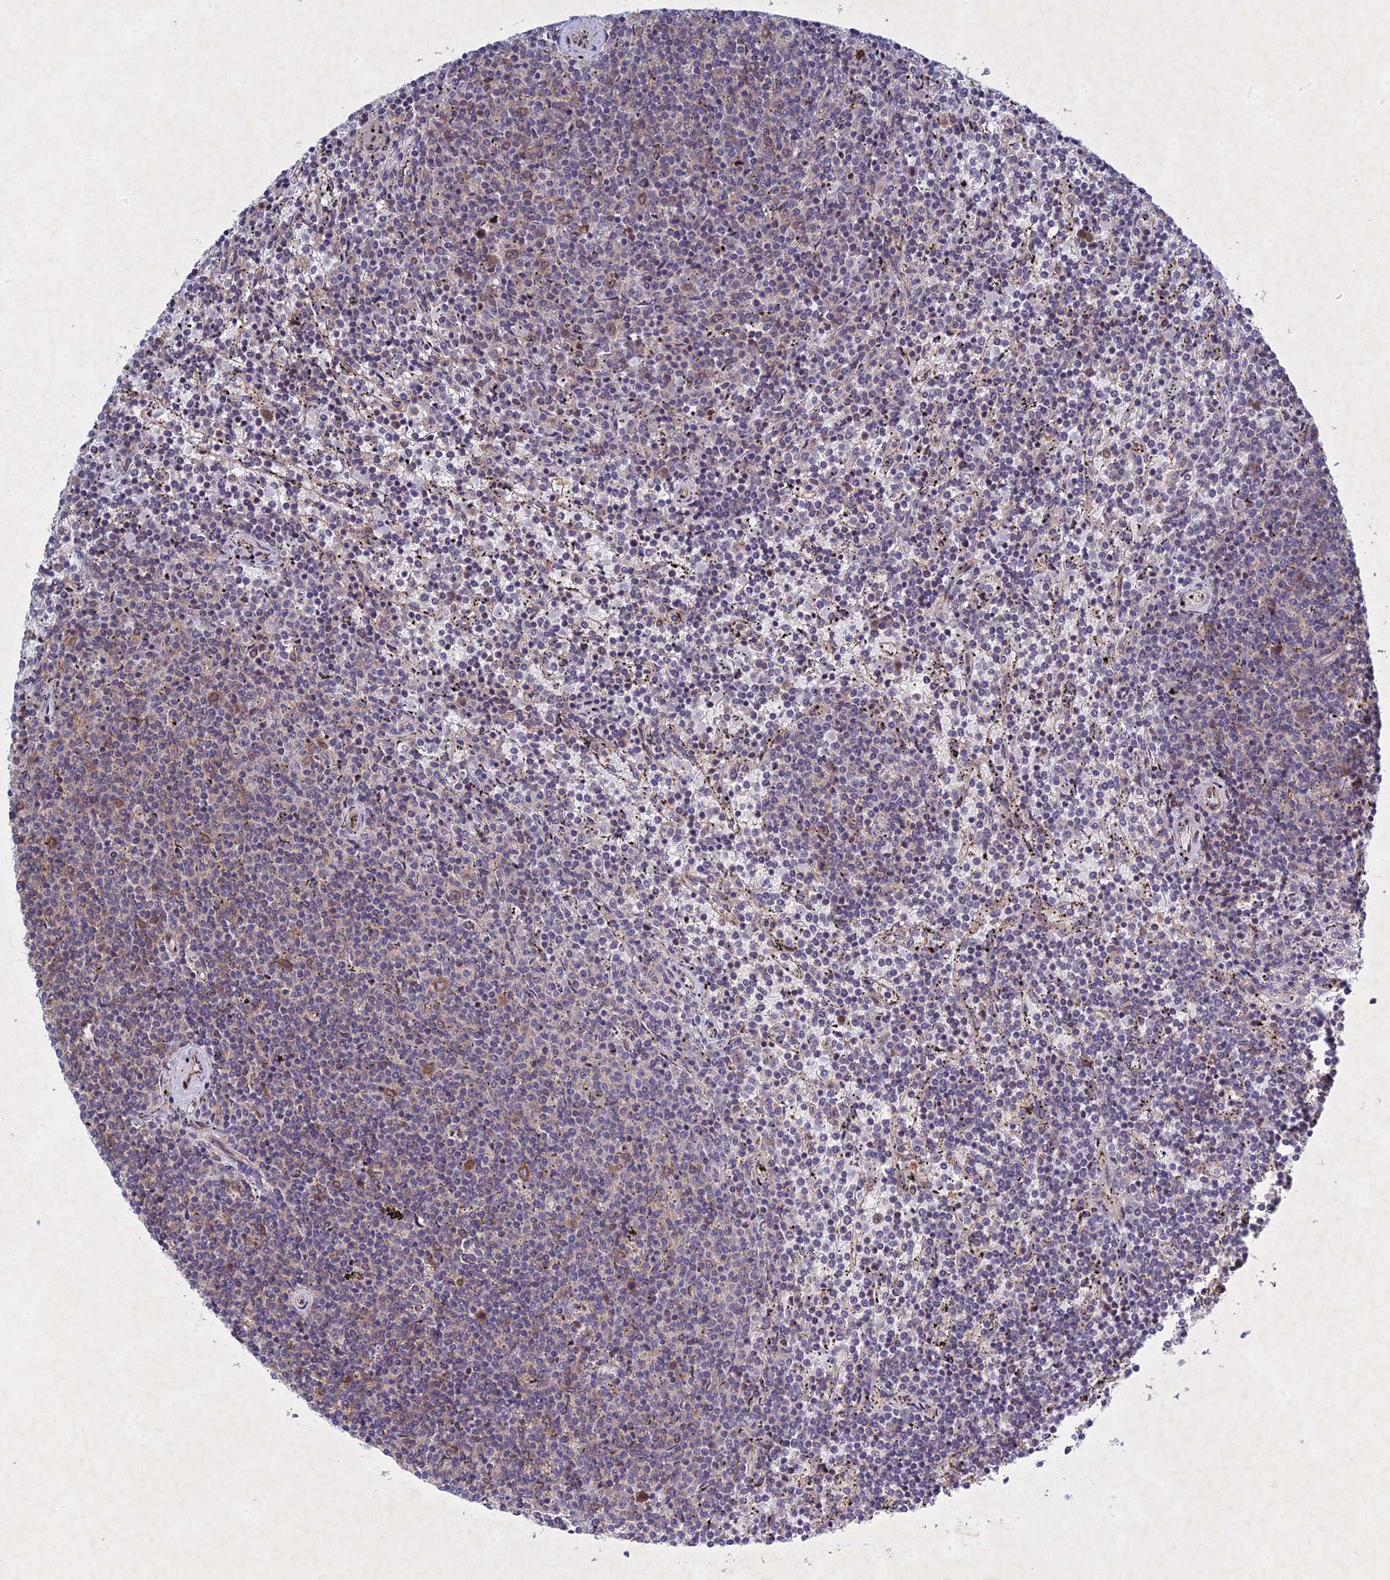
{"staining": {"intensity": "negative", "quantity": "none", "location": "none"}, "tissue": "lymphoma", "cell_type": "Tumor cells", "image_type": "cancer", "snomed": [{"axis": "morphology", "description": "Malignant lymphoma, non-Hodgkin's type, Low grade"}, {"axis": "topography", "description": "Spleen"}], "caption": "This histopathology image is of lymphoma stained with IHC to label a protein in brown with the nuclei are counter-stained blue. There is no staining in tumor cells.", "gene": "PTHLH", "patient": {"sex": "female", "age": 50}}